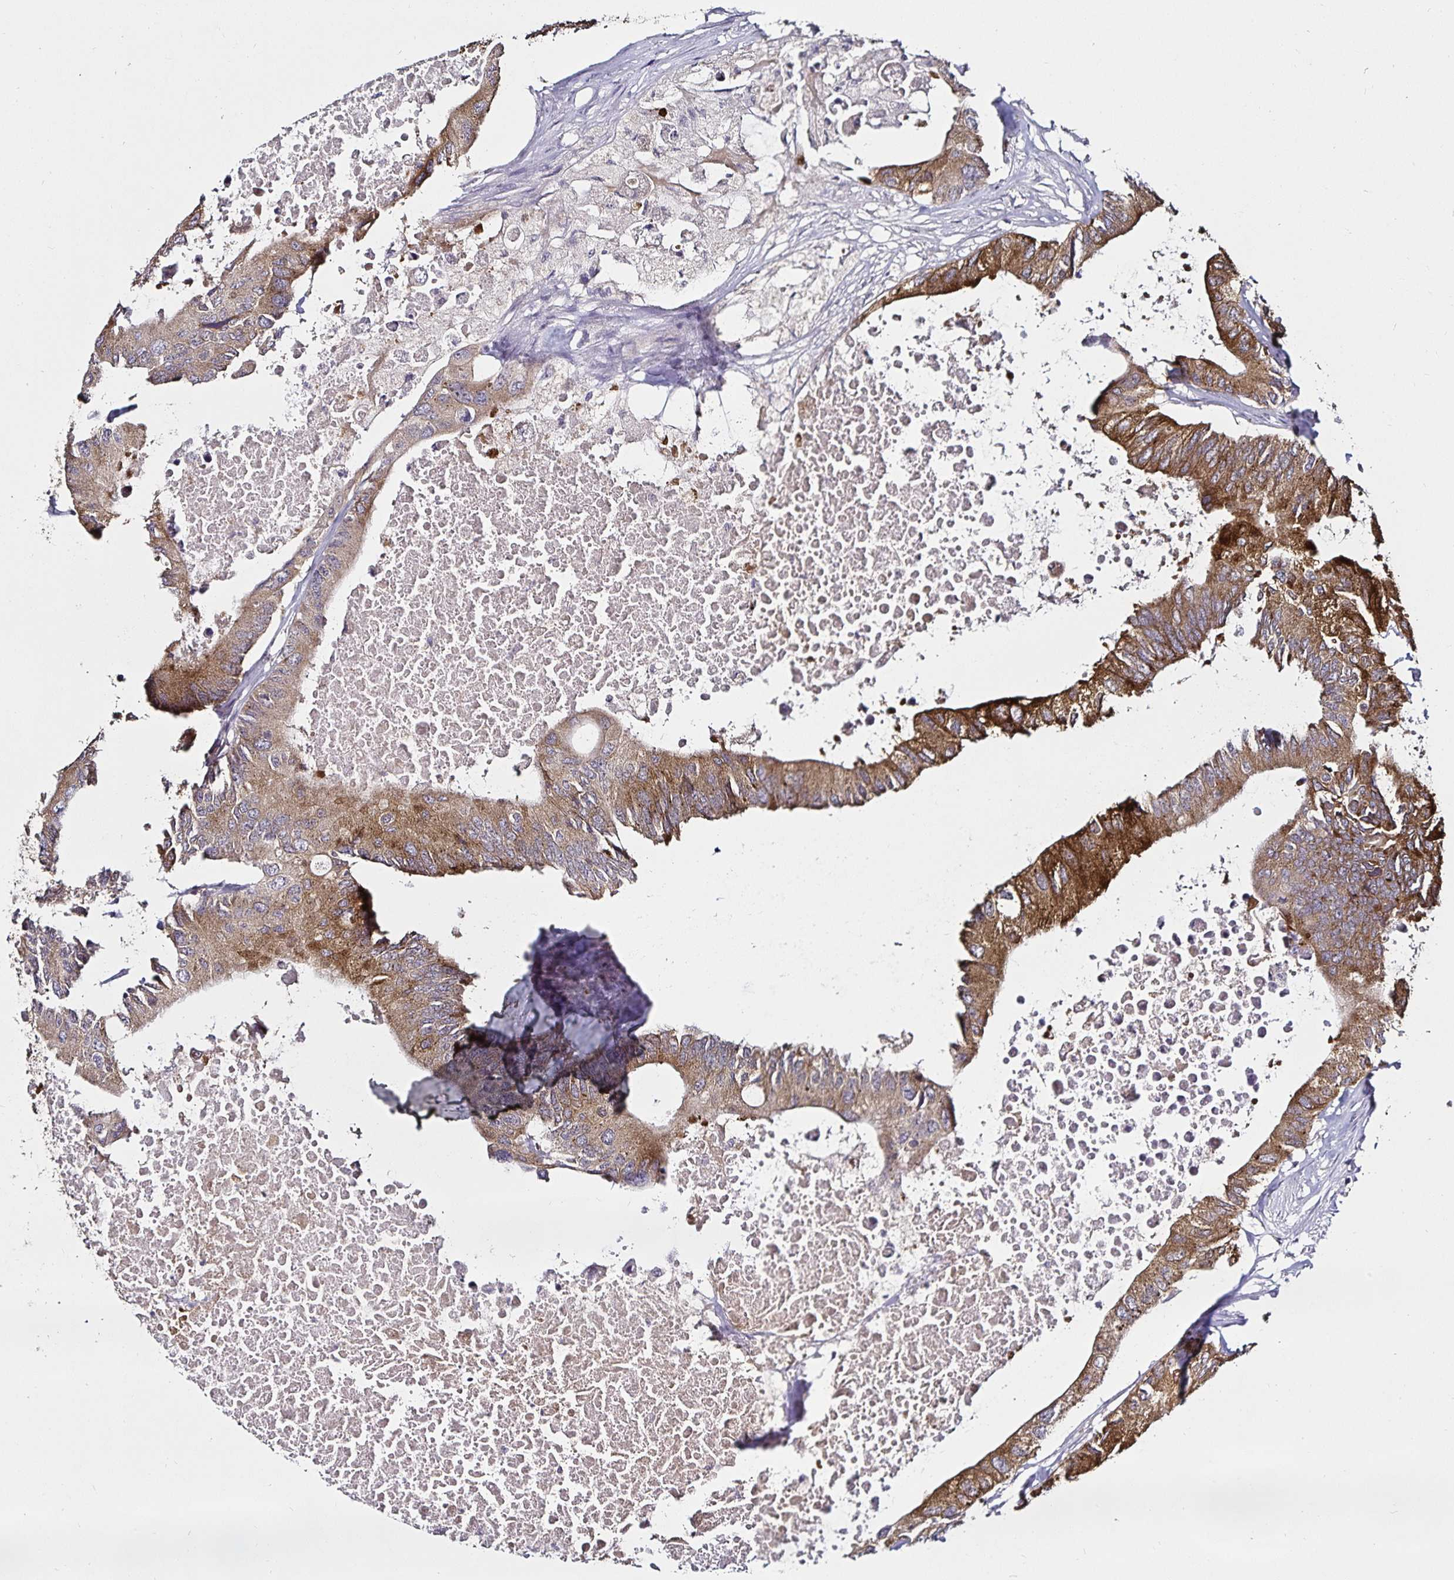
{"staining": {"intensity": "strong", "quantity": ">75%", "location": "cytoplasmic/membranous"}, "tissue": "colorectal cancer", "cell_type": "Tumor cells", "image_type": "cancer", "snomed": [{"axis": "morphology", "description": "Adenocarcinoma, NOS"}, {"axis": "topography", "description": "Colon"}], "caption": "Tumor cells exhibit strong cytoplasmic/membranous positivity in approximately >75% of cells in colorectal adenocarcinoma.", "gene": "ACSL5", "patient": {"sex": "male", "age": 71}}